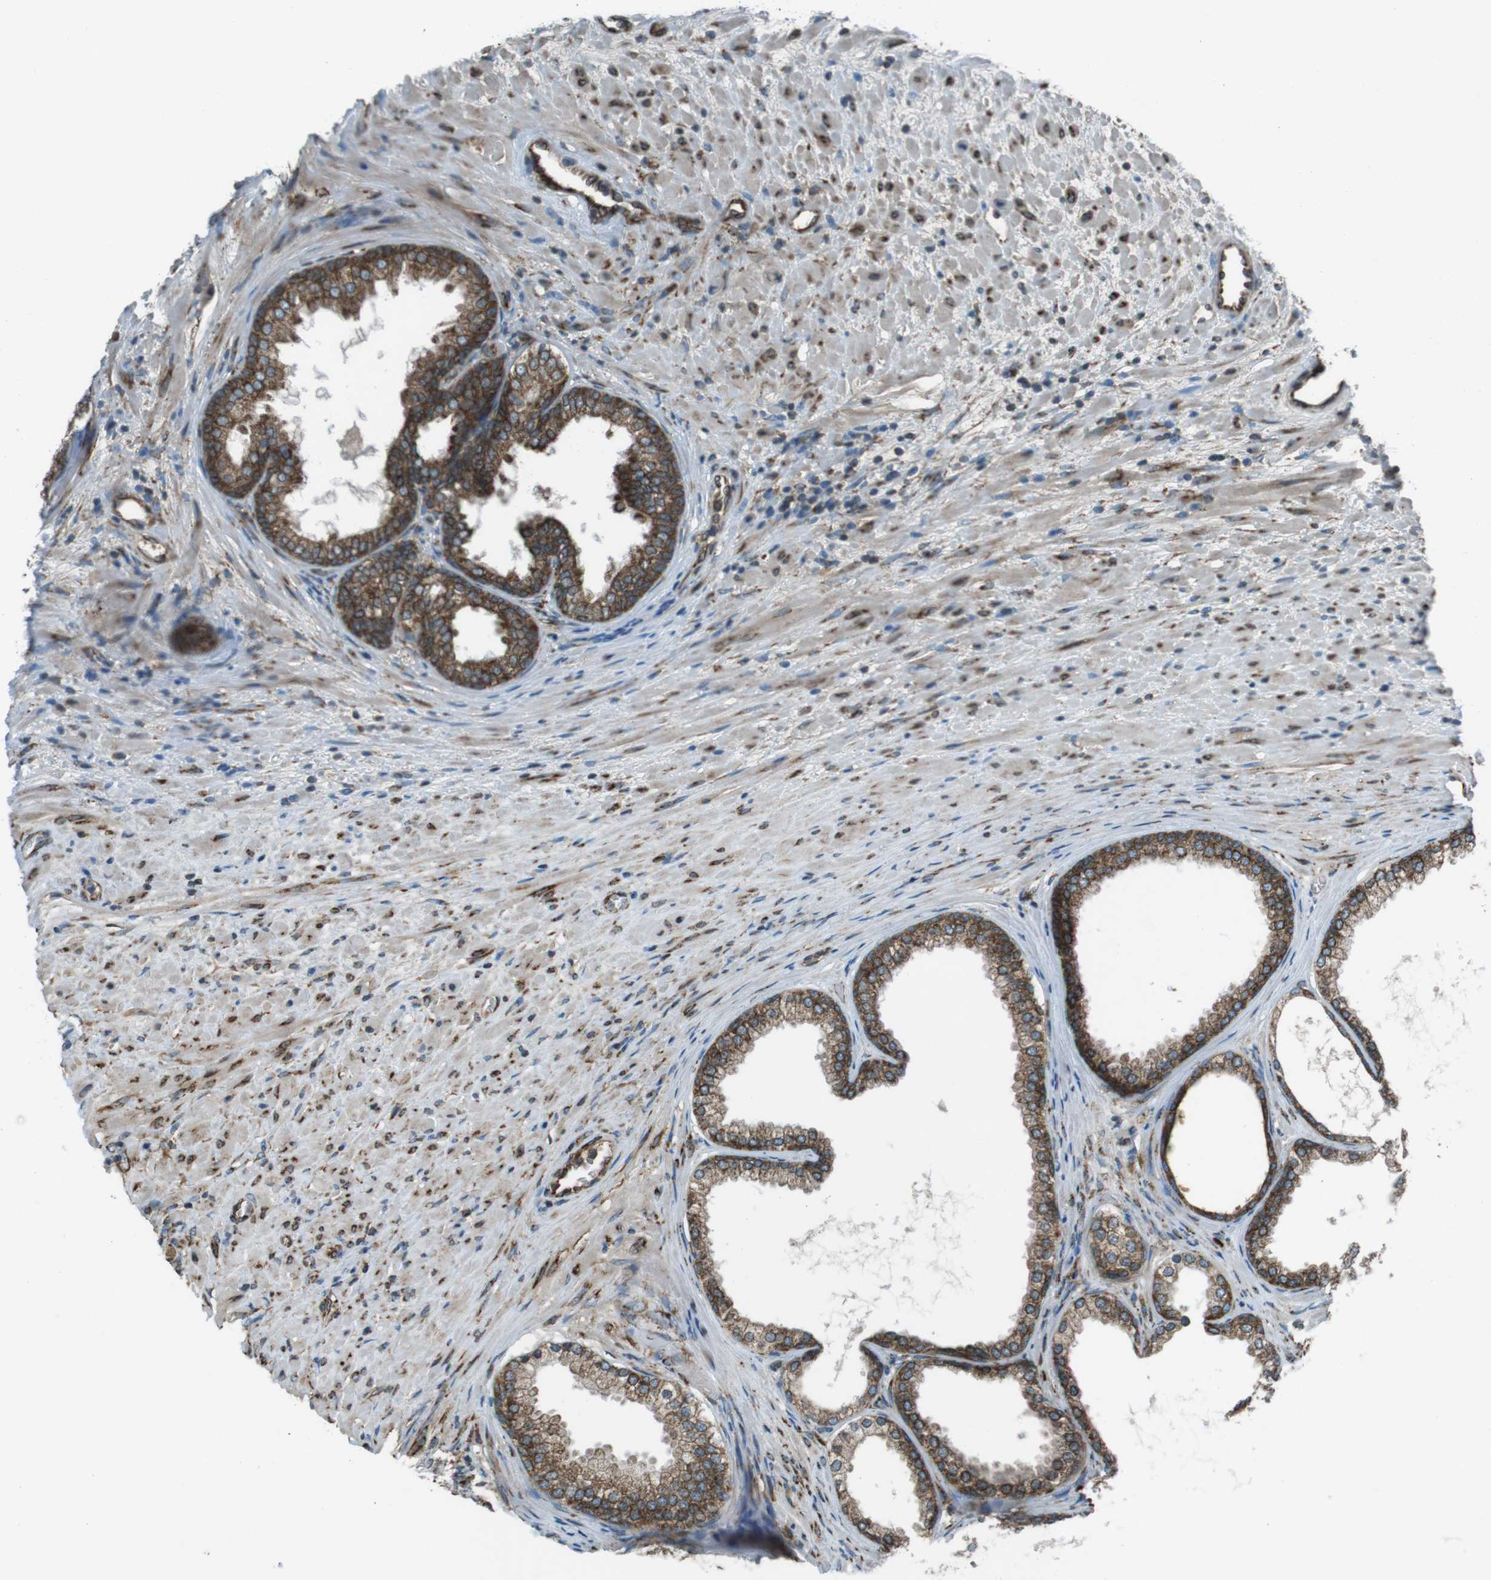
{"staining": {"intensity": "strong", "quantity": ">75%", "location": "cytoplasmic/membranous"}, "tissue": "prostate", "cell_type": "Glandular cells", "image_type": "normal", "snomed": [{"axis": "morphology", "description": "Normal tissue, NOS"}, {"axis": "topography", "description": "Prostate"}], "caption": "Immunohistochemistry of unremarkable human prostate exhibits high levels of strong cytoplasmic/membranous staining in approximately >75% of glandular cells.", "gene": "KTN1", "patient": {"sex": "male", "age": 76}}